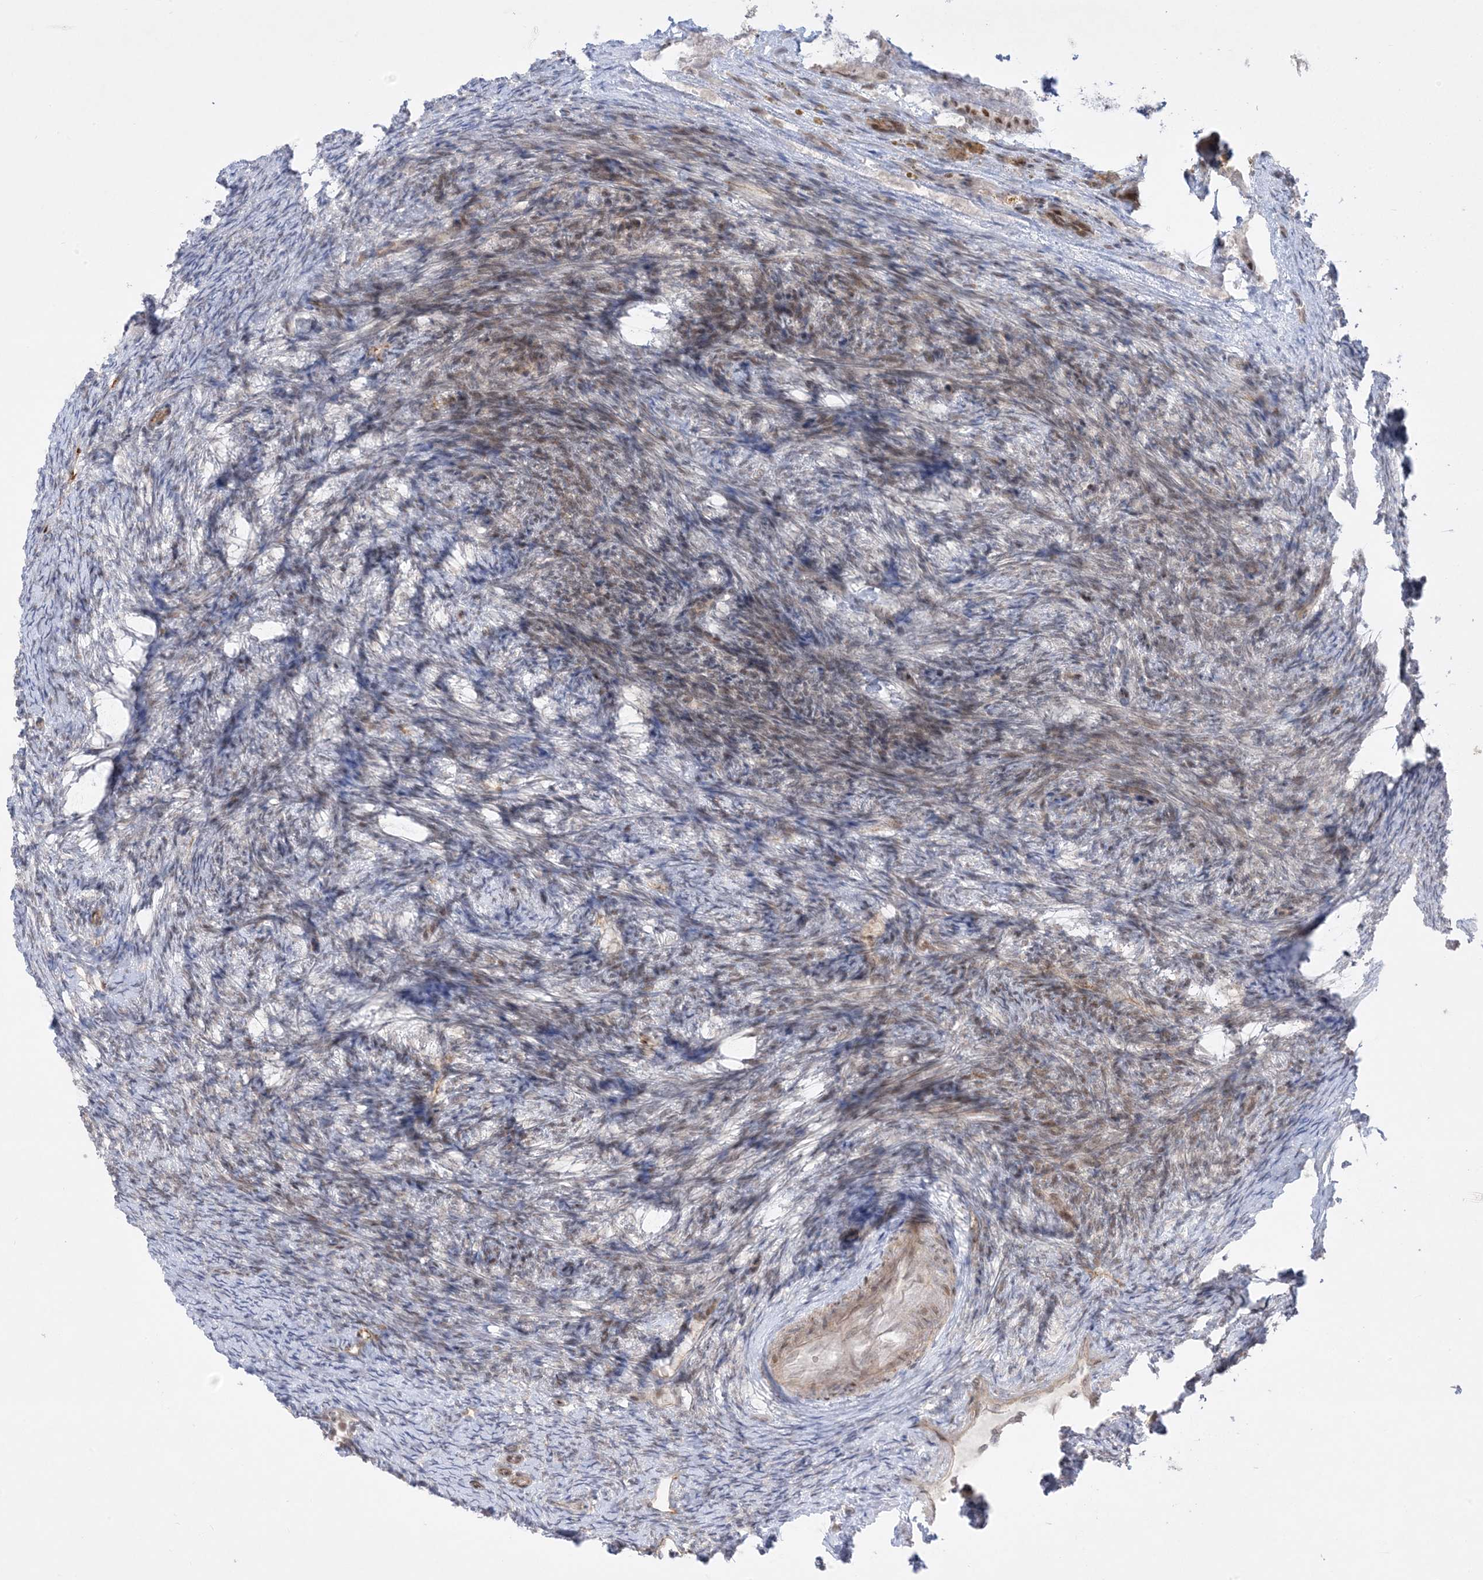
{"staining": {"intensity": "weak", "quantity": ">75%", "location": "cytoplasmic/membranous"}, "tissue": "ovary", "cell_type": "Follicle cells", "image_type": "normal", "snomed": [{"axis": "morphology", "description": "Normal tissue, NOS"}, {"axis": "morphology", "description": "Cyst, NOS"}, {"axis": "topography", "description": "Ovary"}], "caption": "This micrograph displays normal ovary stained with immunohistochemistry (IHC) to label a protein in brown. The cytoplasmic/membranous of follicle cells show weak positivity for the protein. Nuclei are counter-stained blue.", "gene": "PTK6", "patient": {"sex": "female", "age": 33}}